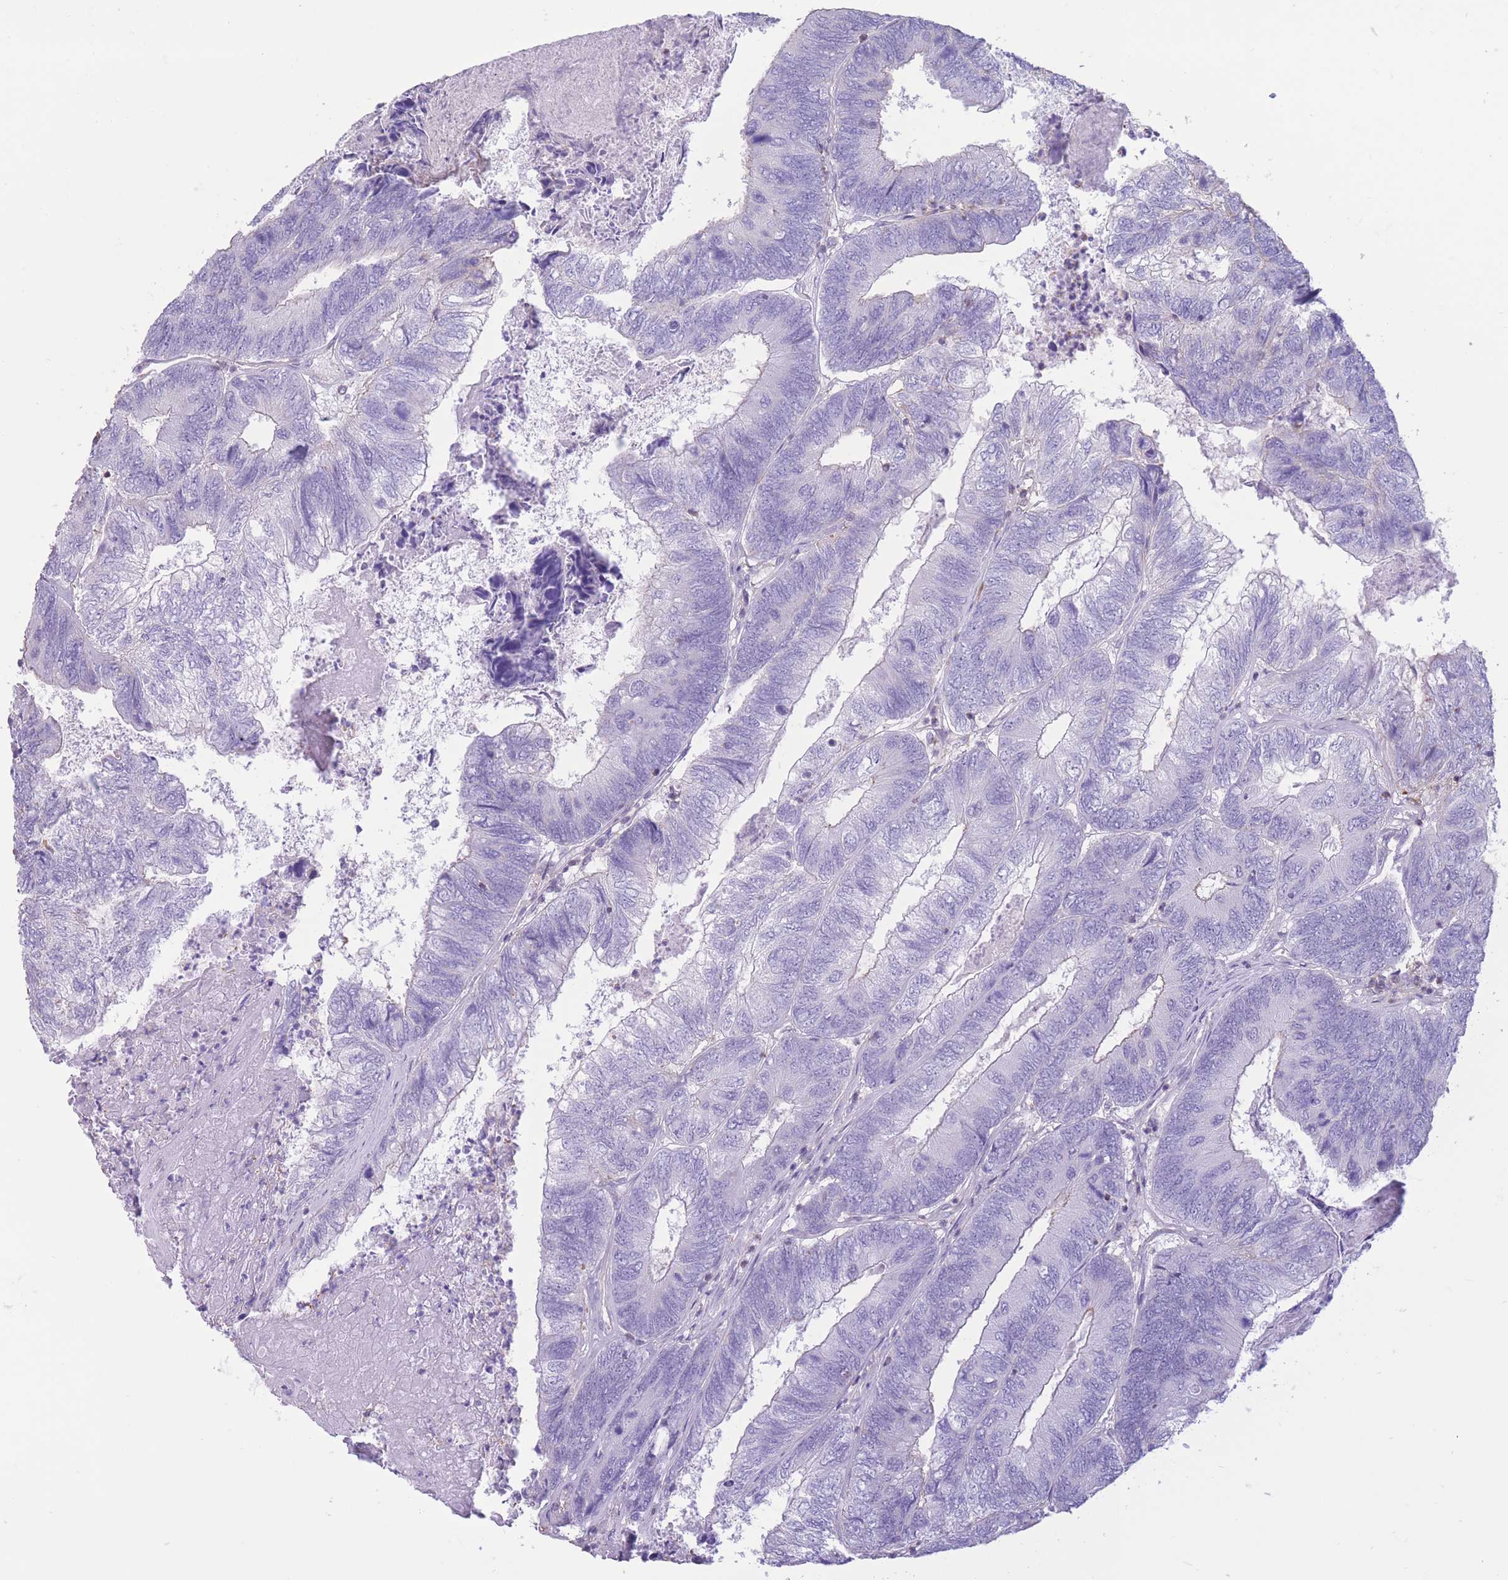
{"staining": {"intensity": "negative", "quantity": "none", "location": "none"}, "tissue": "colorectal cancer", "cell_type": "Tumor cells", "image_type": "cancer", "snomed": [{"axis": "morphology", "description": "Adenocarcinoma, NOS"}, {"axis": "topography", "description": "Colon"}], "caption": "Human colorectal adenocarcinoma stained for a protein using IHC demonstrates no staining in tumor cells.", "gene": "PDHA1", "patient": {"sex": "female", "age": 67}}